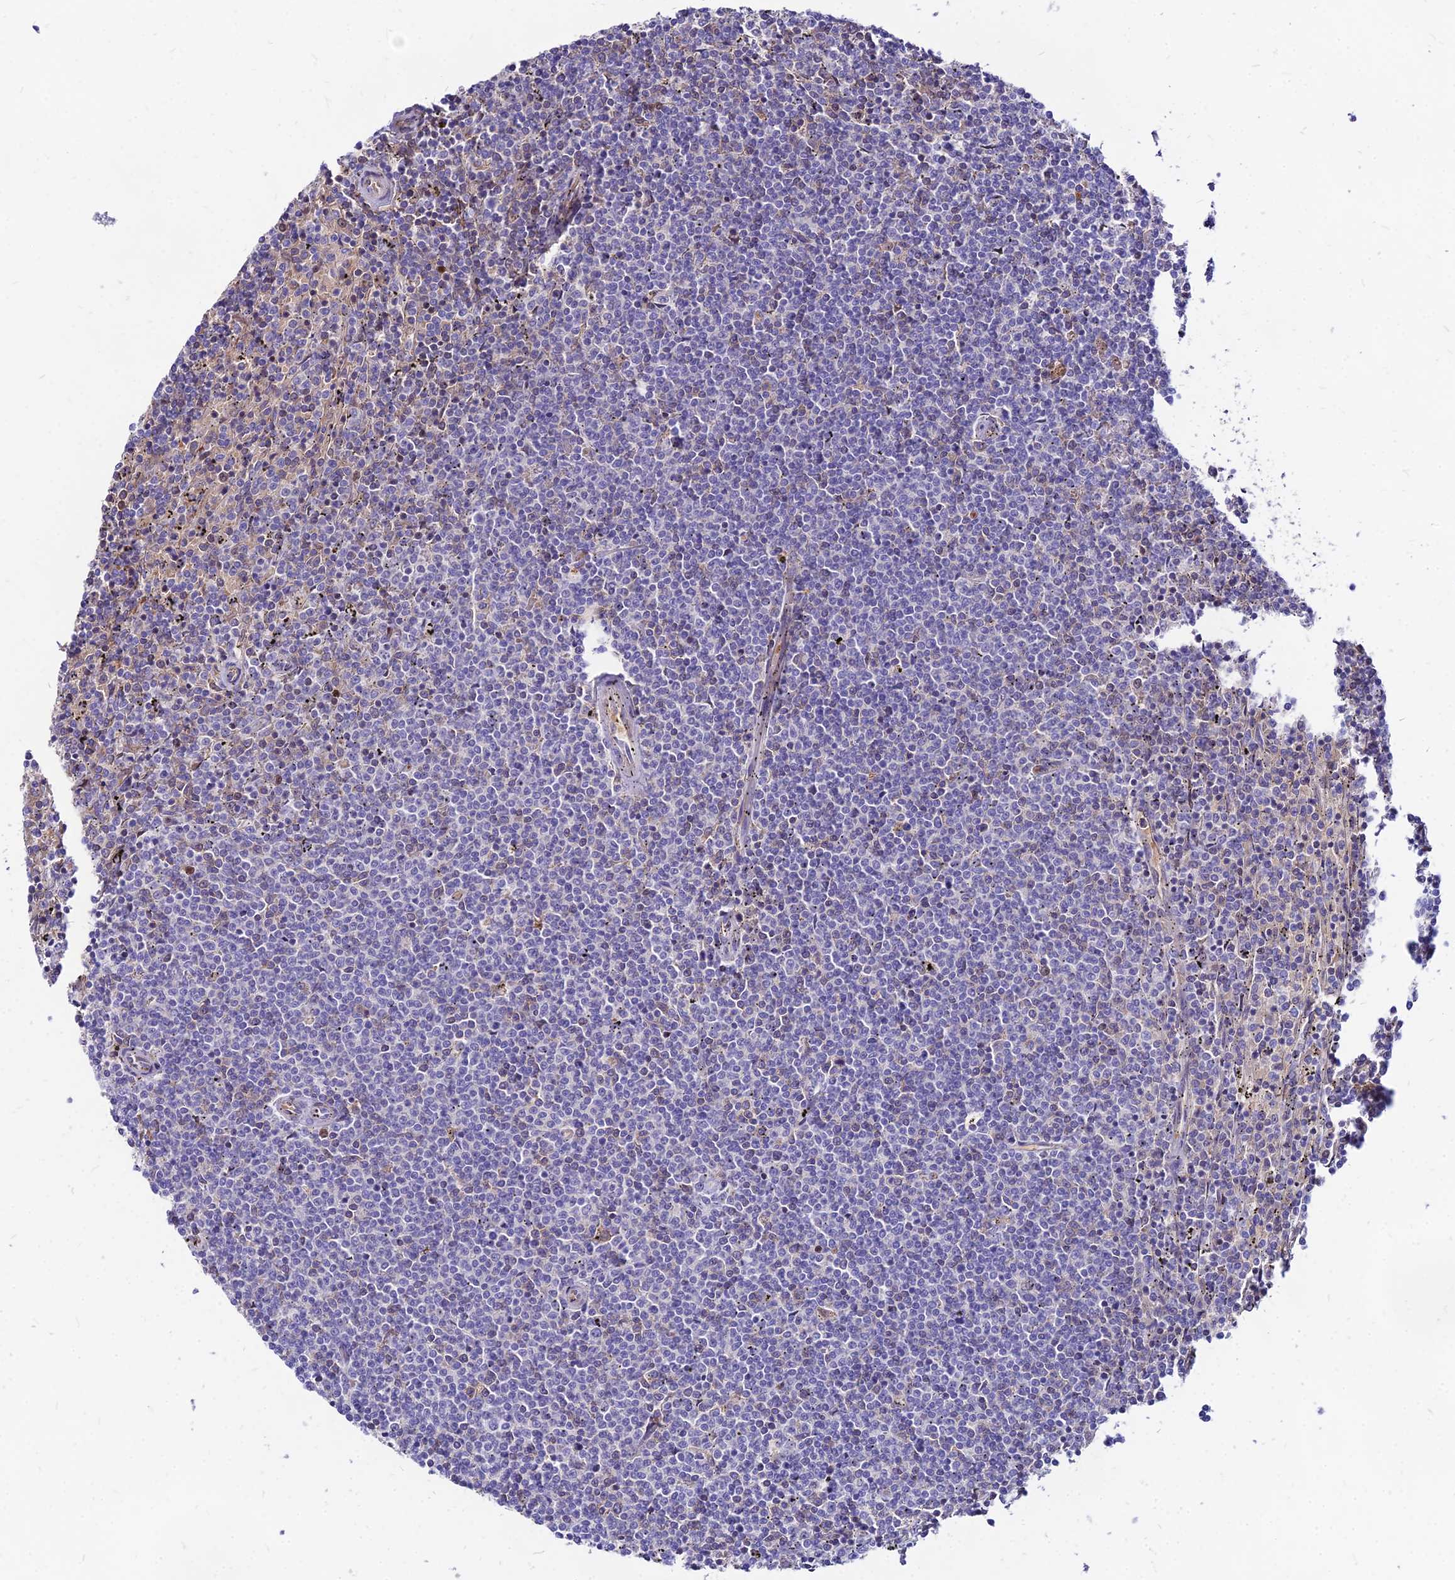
{"staining": {"intensity": "negative", "quantity": "none", "location": "none"}, "tissue": "lymphoma", "cell_type": "Tumor cells", "image_type": "cancer", "snomed": [{"axis": "morphology", "description": "Malignant lymphoma, non-Hodgkin's type, Low grade"}, {"axis": "topography", "description": "Spleen"}], "caption": "The image shows no significant staining in tumor cells of lymphoma.", "gene": "ACSM6", "patient": {"sex": "female", "age": 50}}